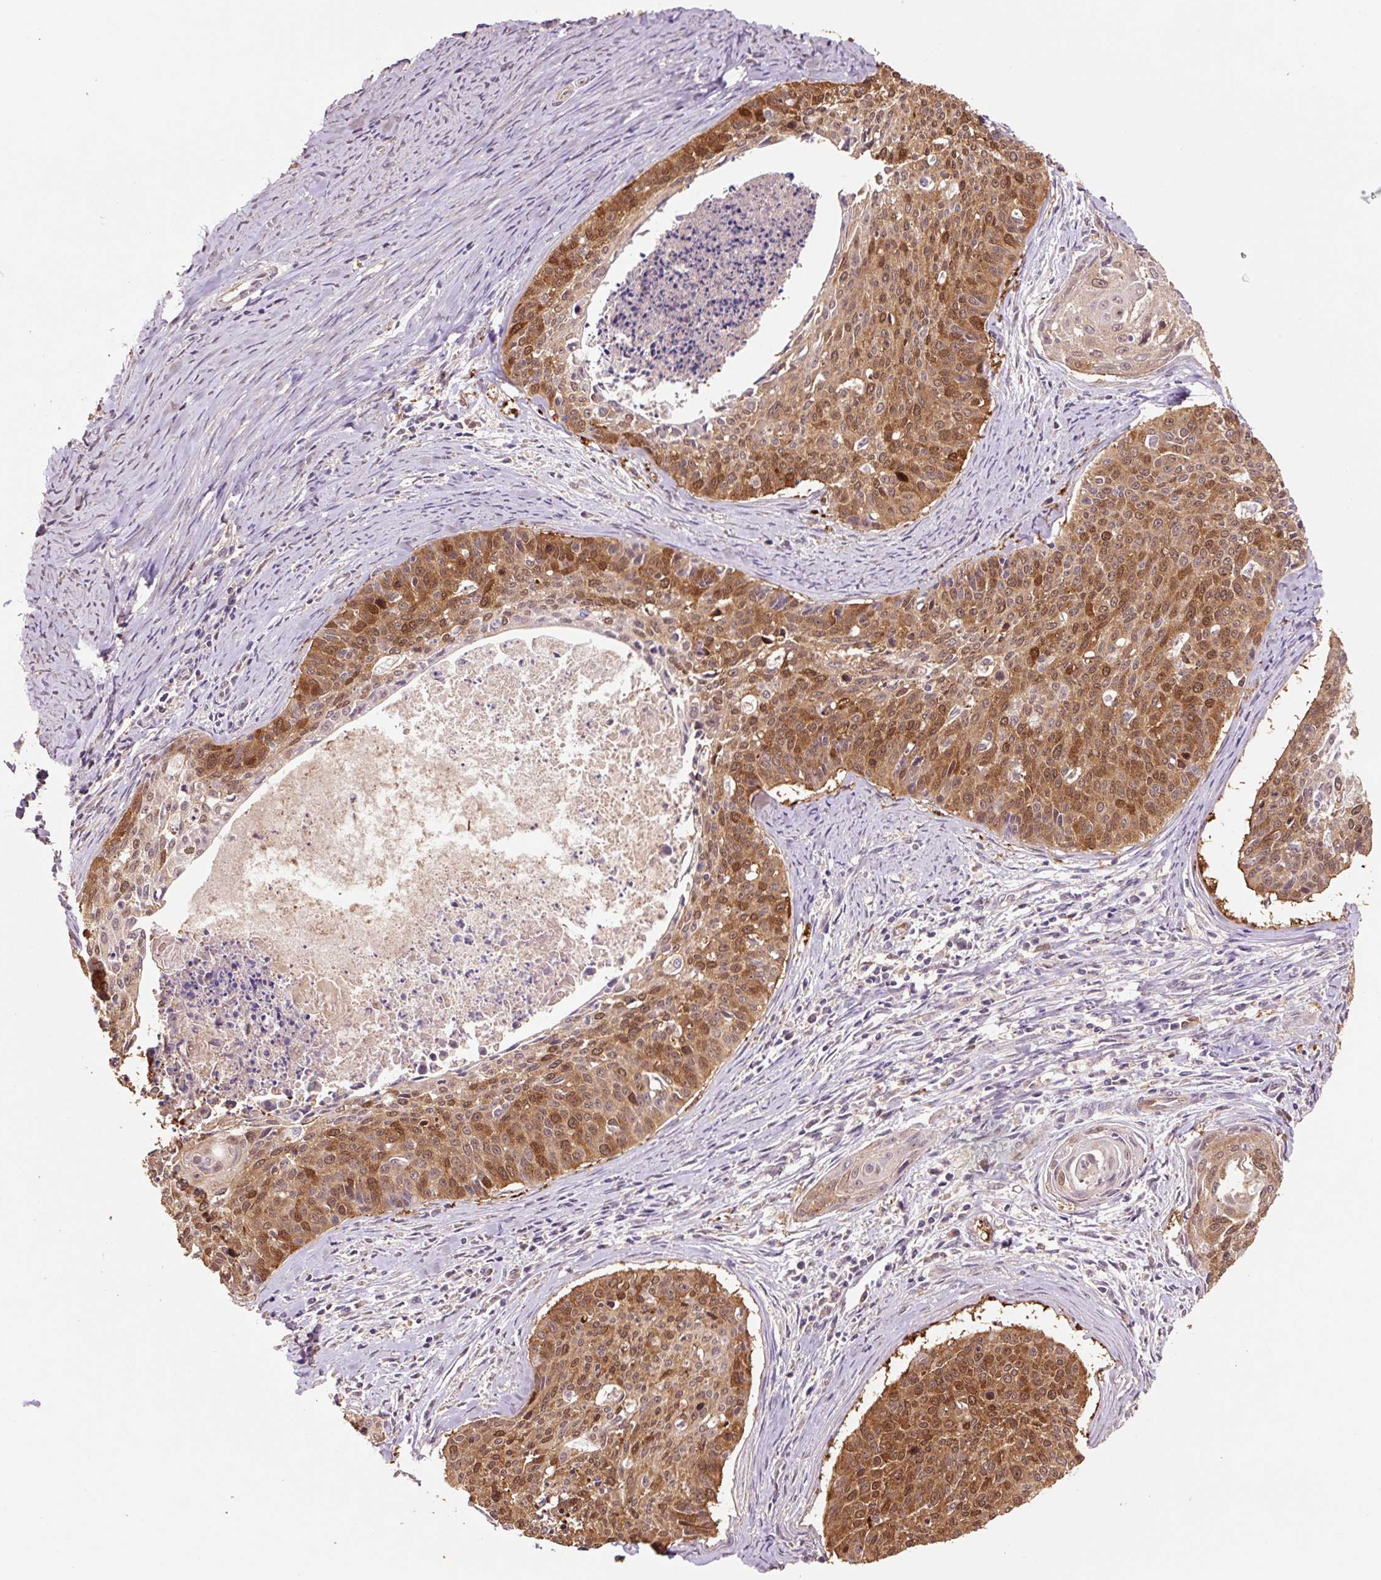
{"staining": {"intensity": "strong", "quantity": ">75%", "location": "cytoplasmic/membranous,nuclear"}, "tissue": "cervical cancer", "cell_type": "Tumor cells", "image_type": "cancer", "snomed": [{"axis": "morphology", "description": "Squamous cell carcinoma, NOS"}, {"axis": "topography", "description": "Cervix"}], "caption": "Brown immunohistochemical staining in human cervical squamous cell carcinoma reveals strong cytoplasmic/membranous and nuclear positivity in approximately >75% of tumor cells.", "gene": "HERC2", "patient": {"sex": "female", "age": 55}}